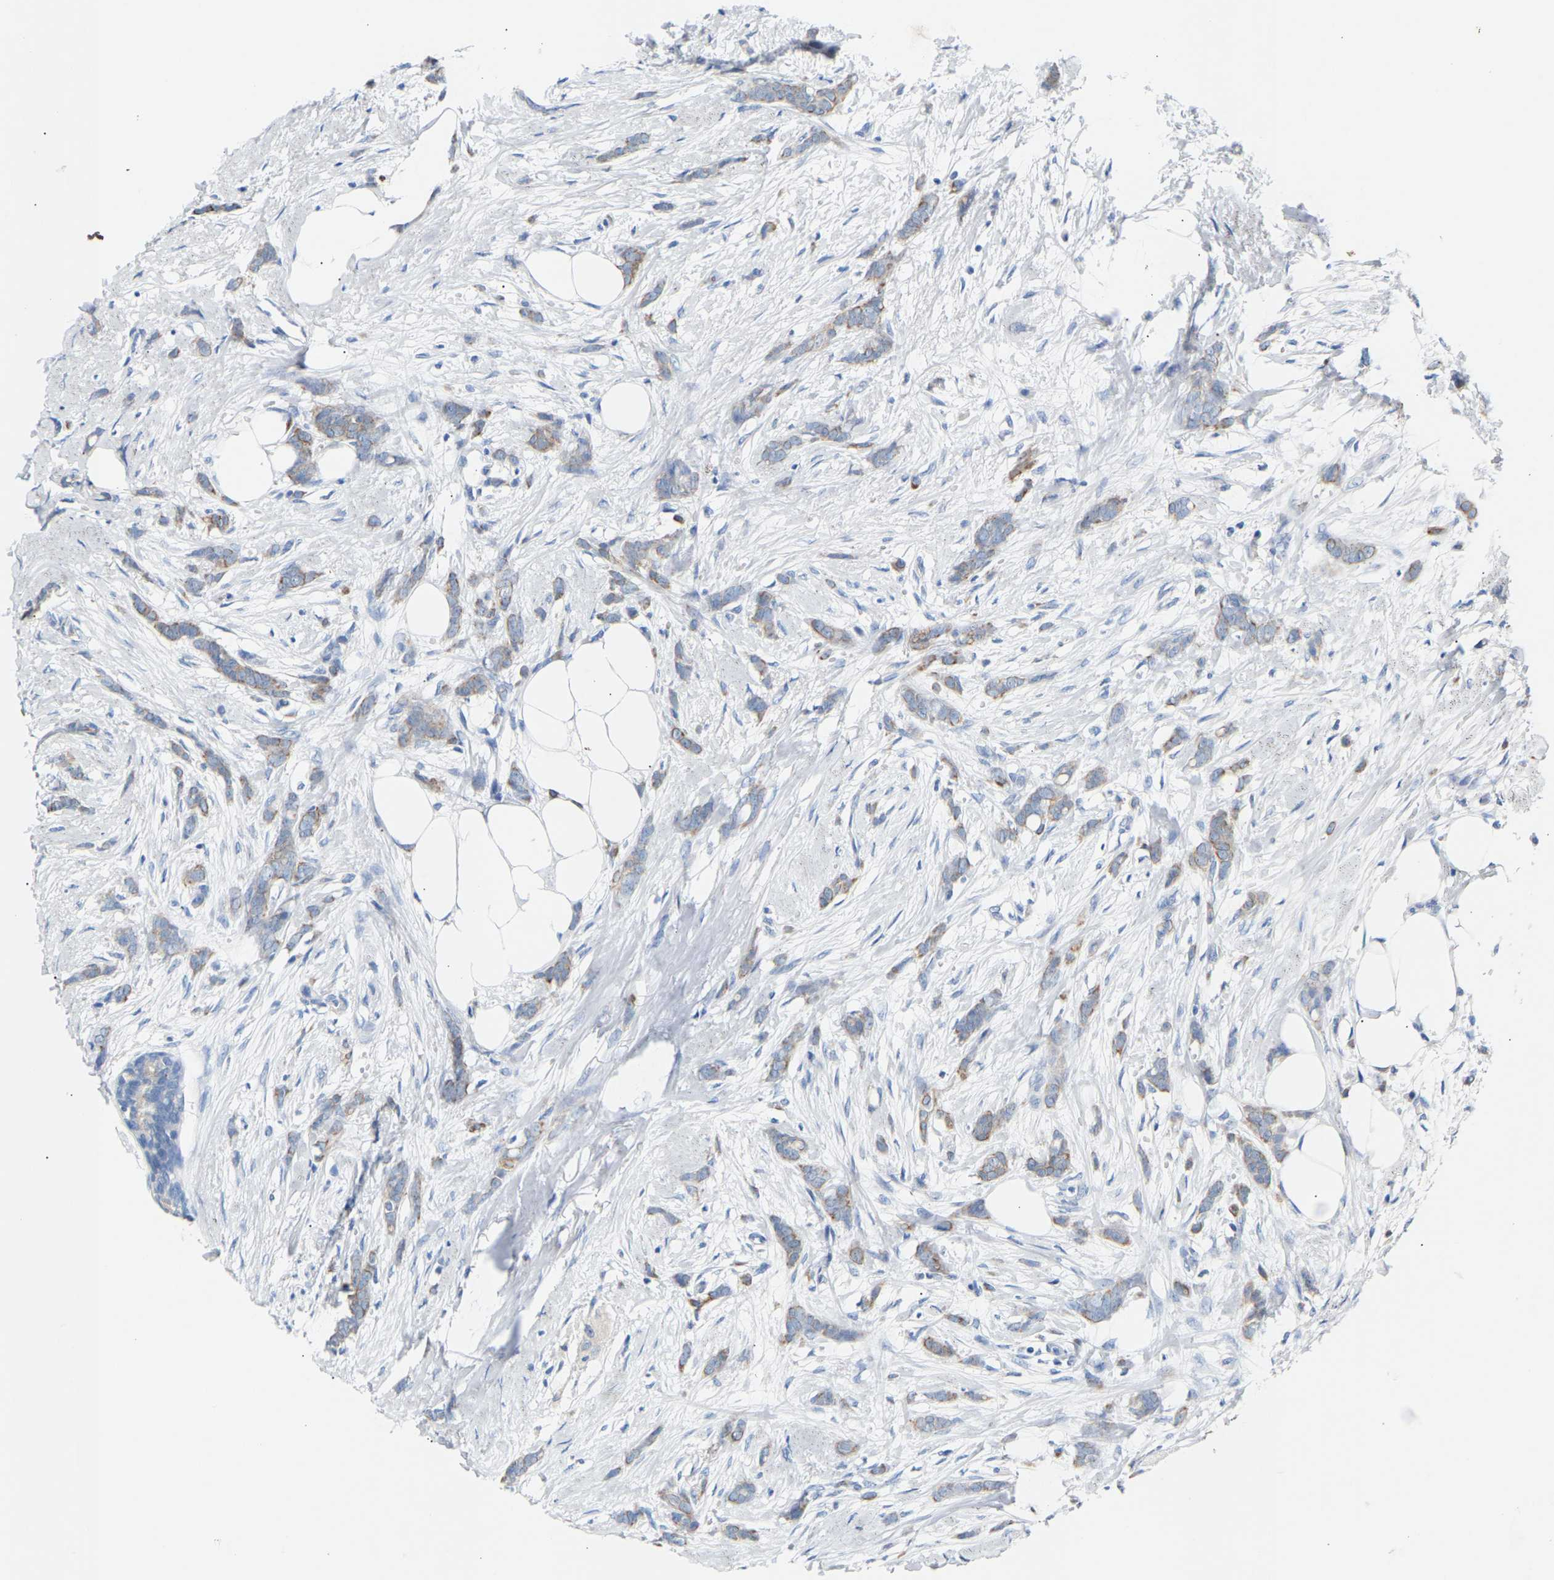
{"staining": {"intensity": "weak", "quantity": ">75%", "location": "cytoplasmic/membranous"}, "tissue": "breast cancer", "cell_type": "Tumor cells", "image_type": "cancer", "snomed": [{"axis": "morphology", "description": "Lobular carcinoma, in situ"}, {"axis": "morphology", "description": "Lobular carcinoma"}, {"axis": "topography", "description": "Breast"}], "caption": "Weak cytoplasmic/membranous expression is present in about >75% of tumor cells in lobular carcinoma in situ (breast).", "gene": "PEX1", "patient": {"sex": "female", "age": 41}}